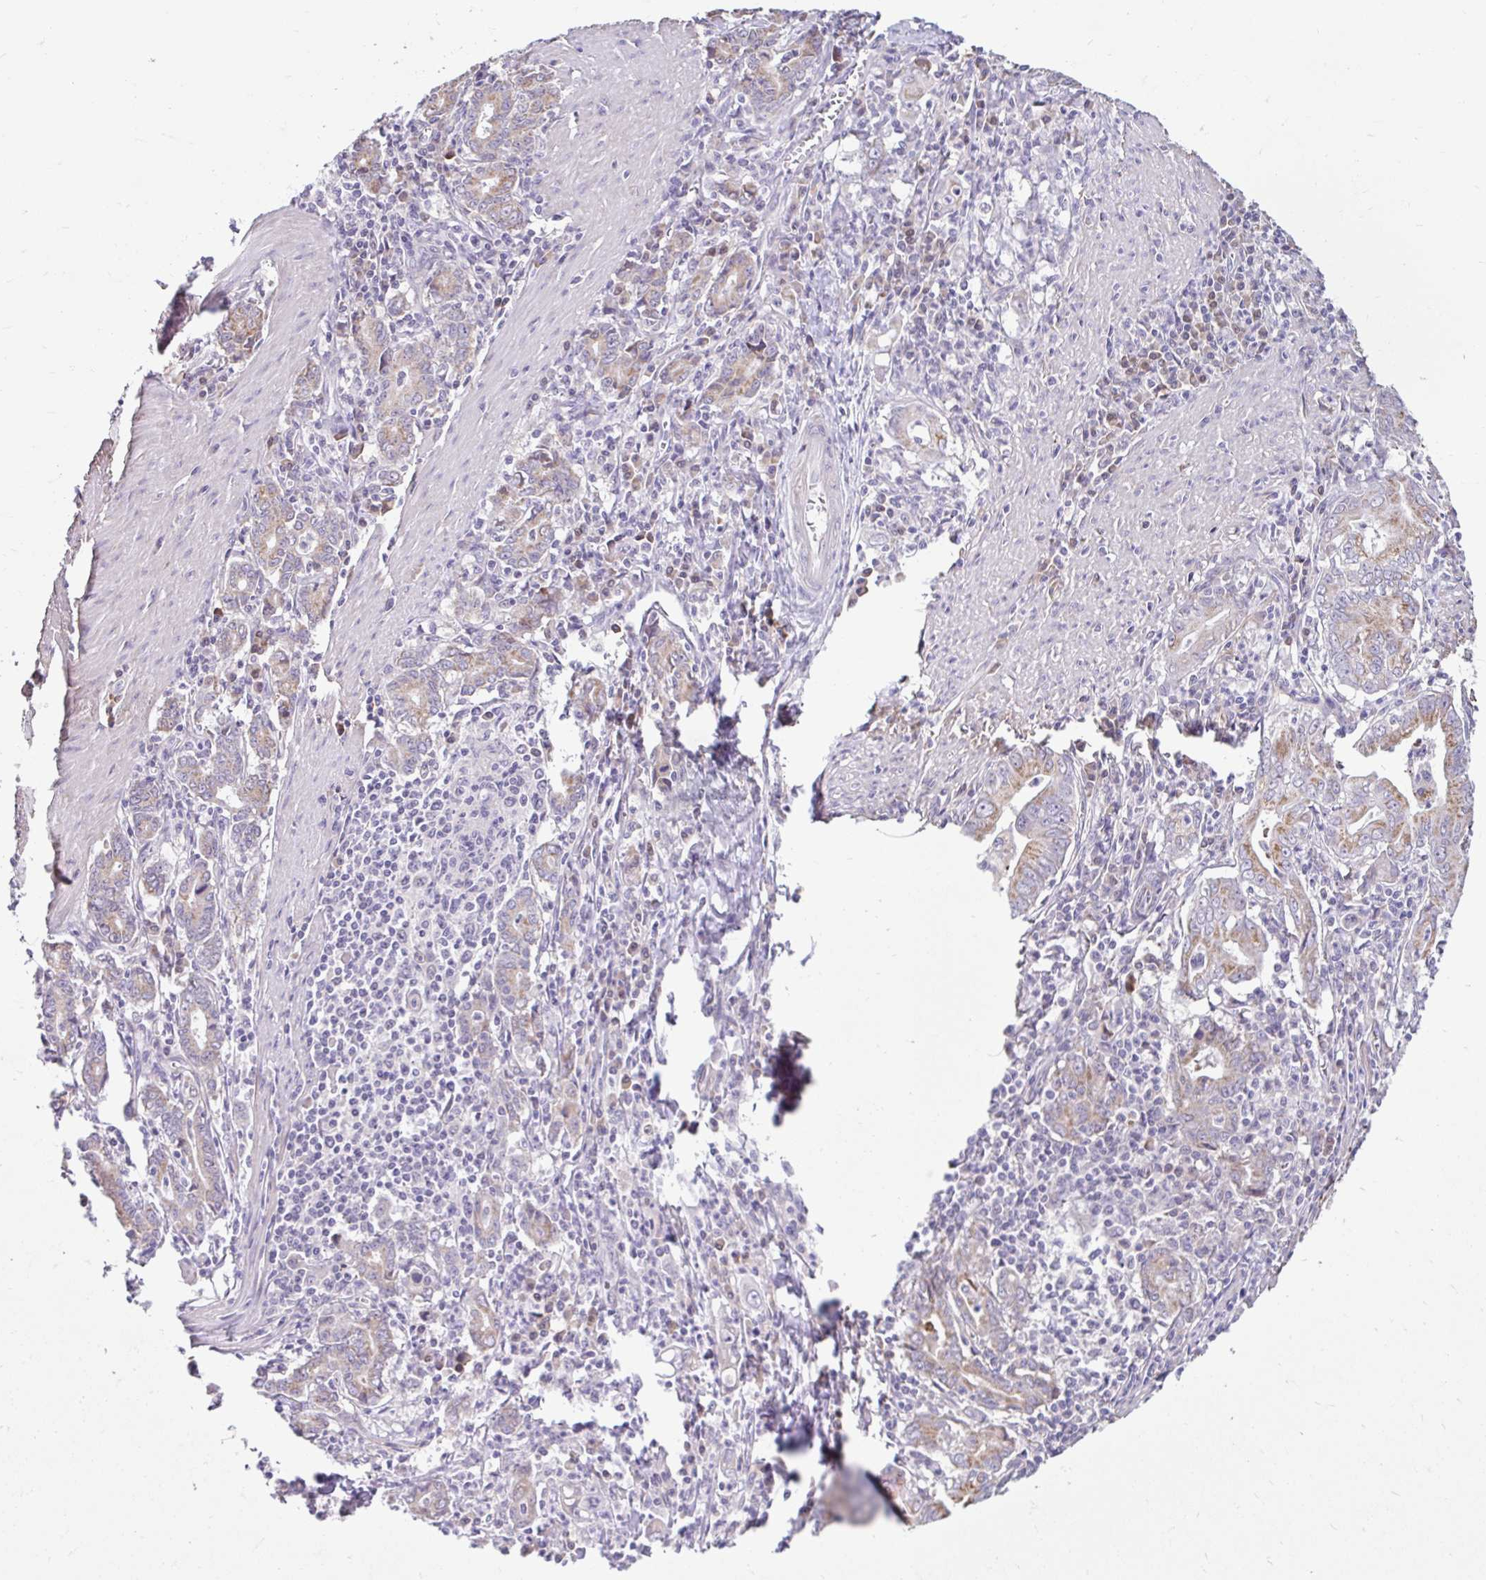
{"staining": {"intensity": "moderate", "quantity": "<25%", "location": "cytoplasmic/membranous"}, "tissue": "stomach cancer", "cell_type": "Tumor cells", "image_type": "cancer", "snomed": [{"axis": "morphology", "description": "Adenocarcinoma, NOS"}, {"axis": "topography", "description": "Stomach, upper"}], "caption": "Protein expression analysis of human stomach cancer (adenocarcinoma) reveals moderate cytoplasmic/membranous staining in approximately <25% of tumor cells.", "gene": "NT5C1B", "patient": {"sex": "female", "age": 79}}